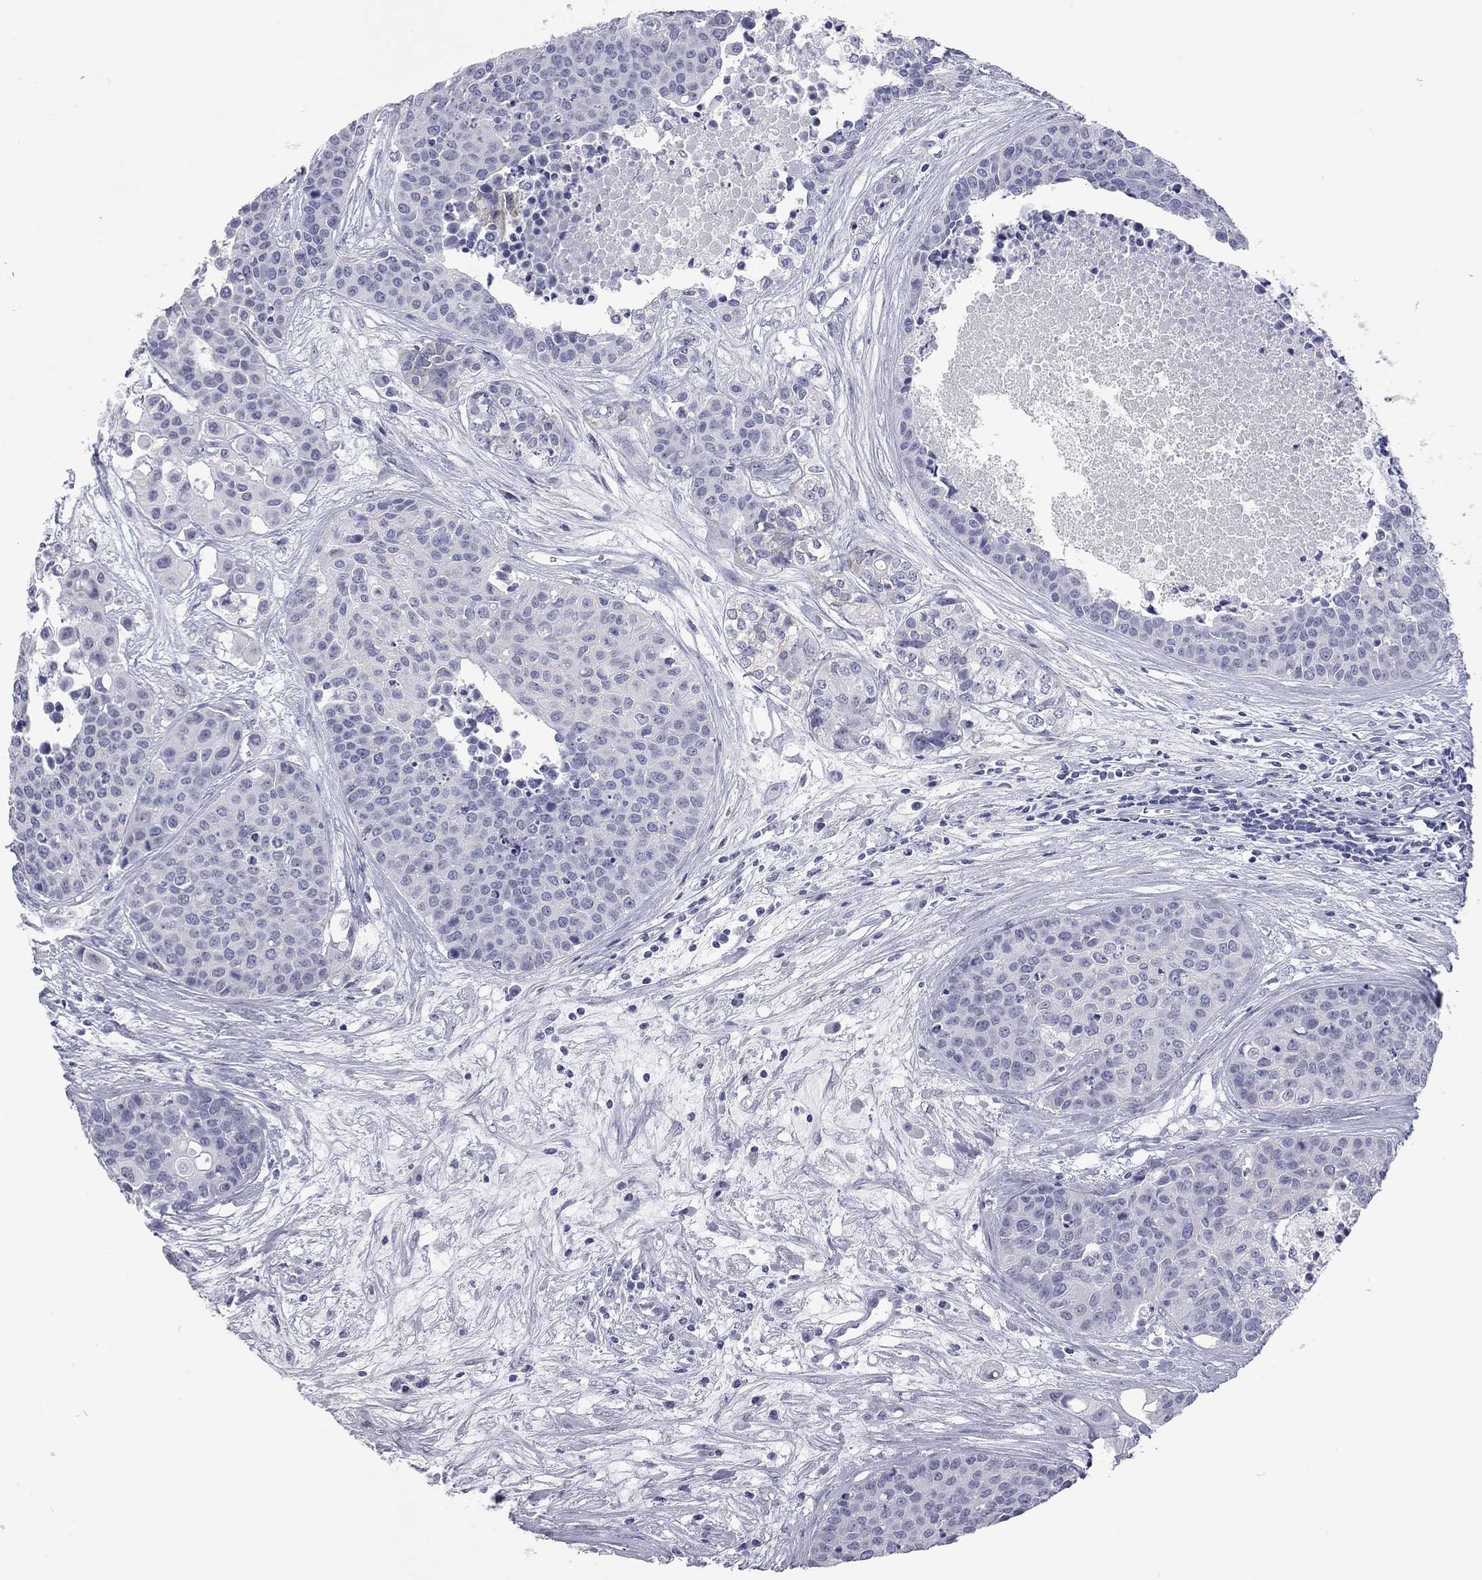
{"staining": {"intensity": "negative", "quantity": "none", "location": "none"}, "tissue": "carcinoid", "cell_type": "Tumor cells", "image_type": "cancer", "snomed": [{"axis": "morphology", "description": "Carcinoid, malignant, NOS"}, {"axis": "topography", "description": "Colon"}], "caption": "IHC histopathology image of neoplastic tissue: malignant carcinoid stained with DAB shows no significant protein staining in tumor cells.", "gene": "AK8", "patient": {"sex": "male", "age": 81}}